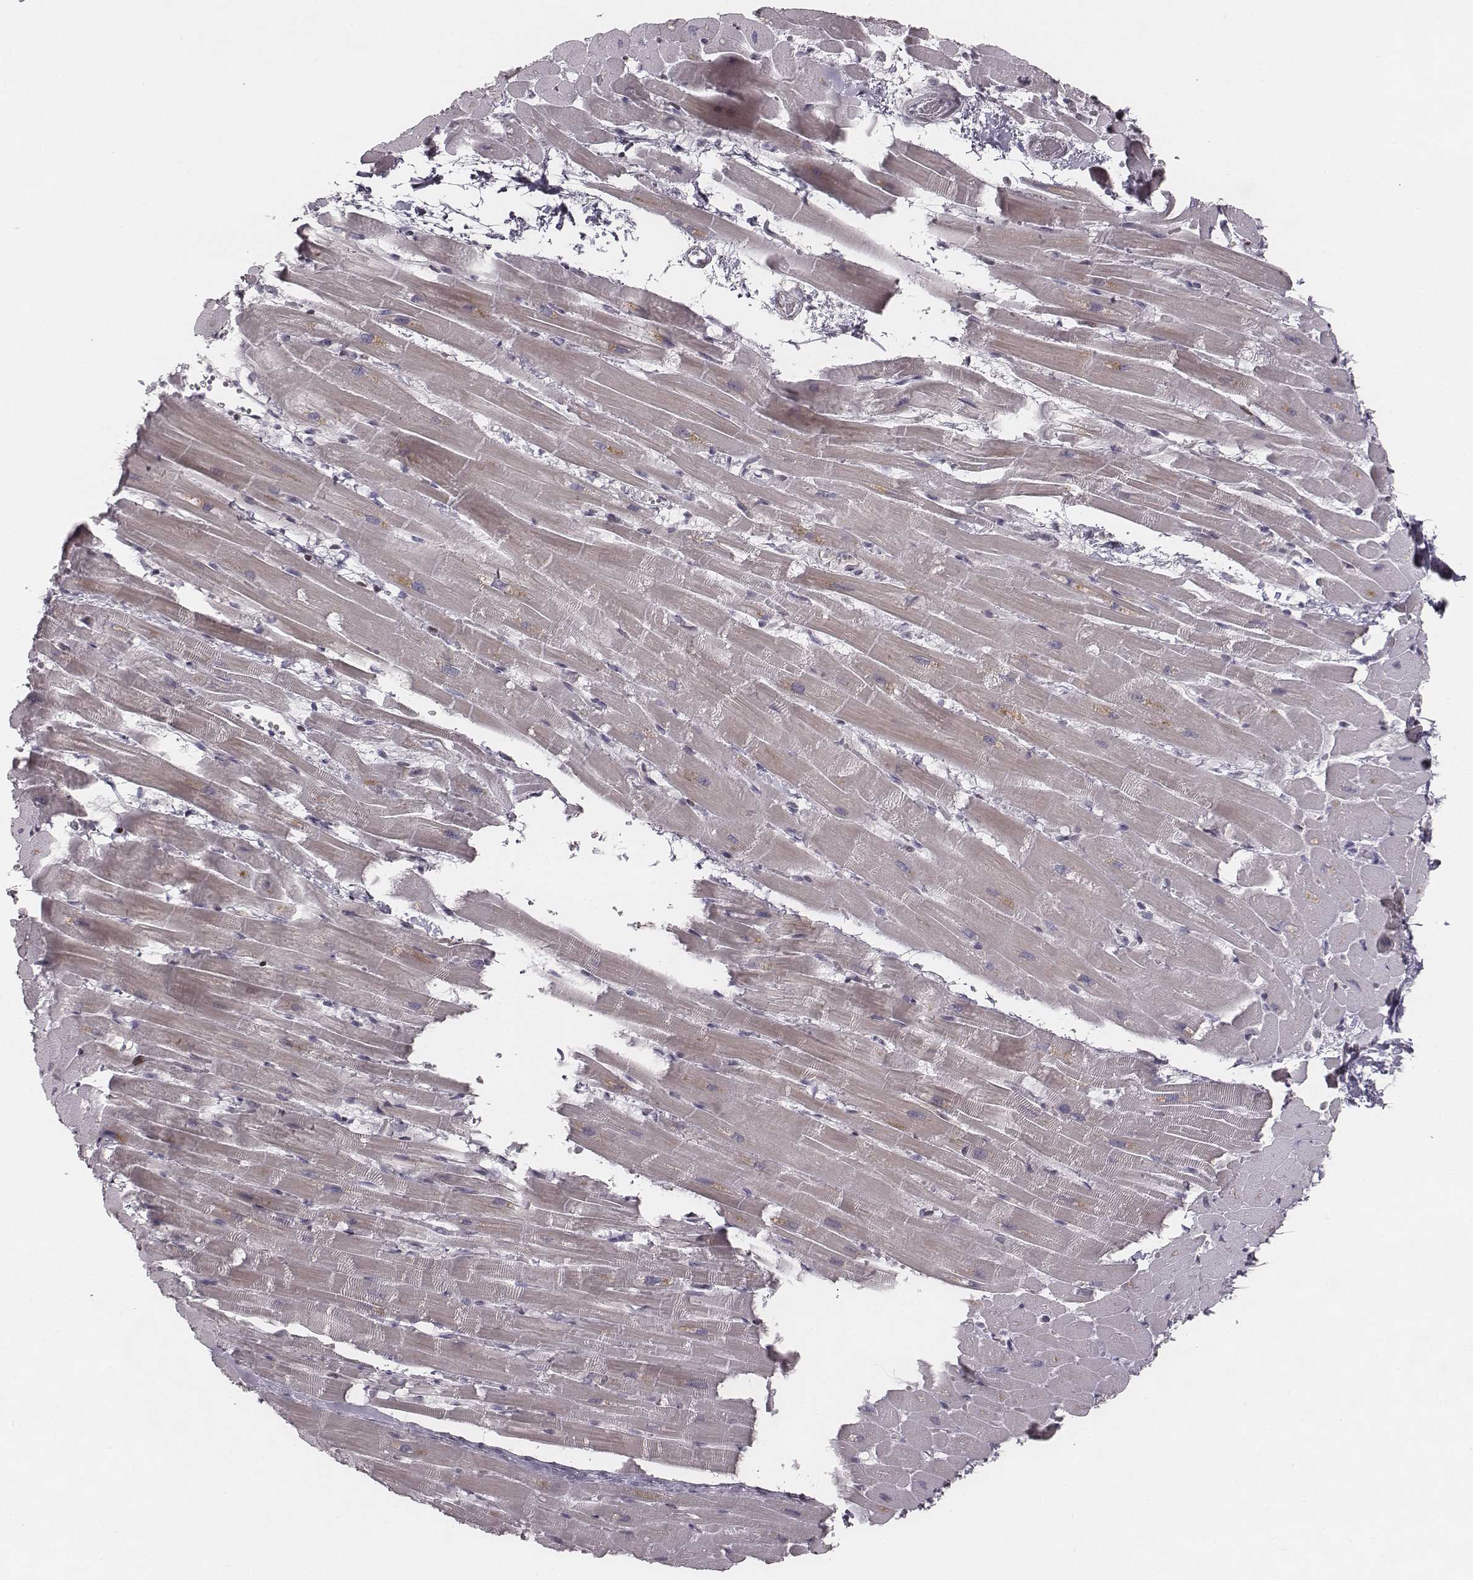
{"staining": {"intensity": "negative", "quantity": "none", "location": "none"}, "tissue": "heart muscle", "cell_type": "Cardiomyocytes", "image_type": "normal", "snomed": [{"axis": "morphology", "description": "Normal tissue, NOS"}, {"axis": "topography", "description": "Heart"}], "caption": "The photomicrograph shows no staining of cardiomyocytes in unremarkable heart muscle. Nuclei are stained in blue.", "gene": "NDC1", "patient": {"sex": "male", "age": 37}}